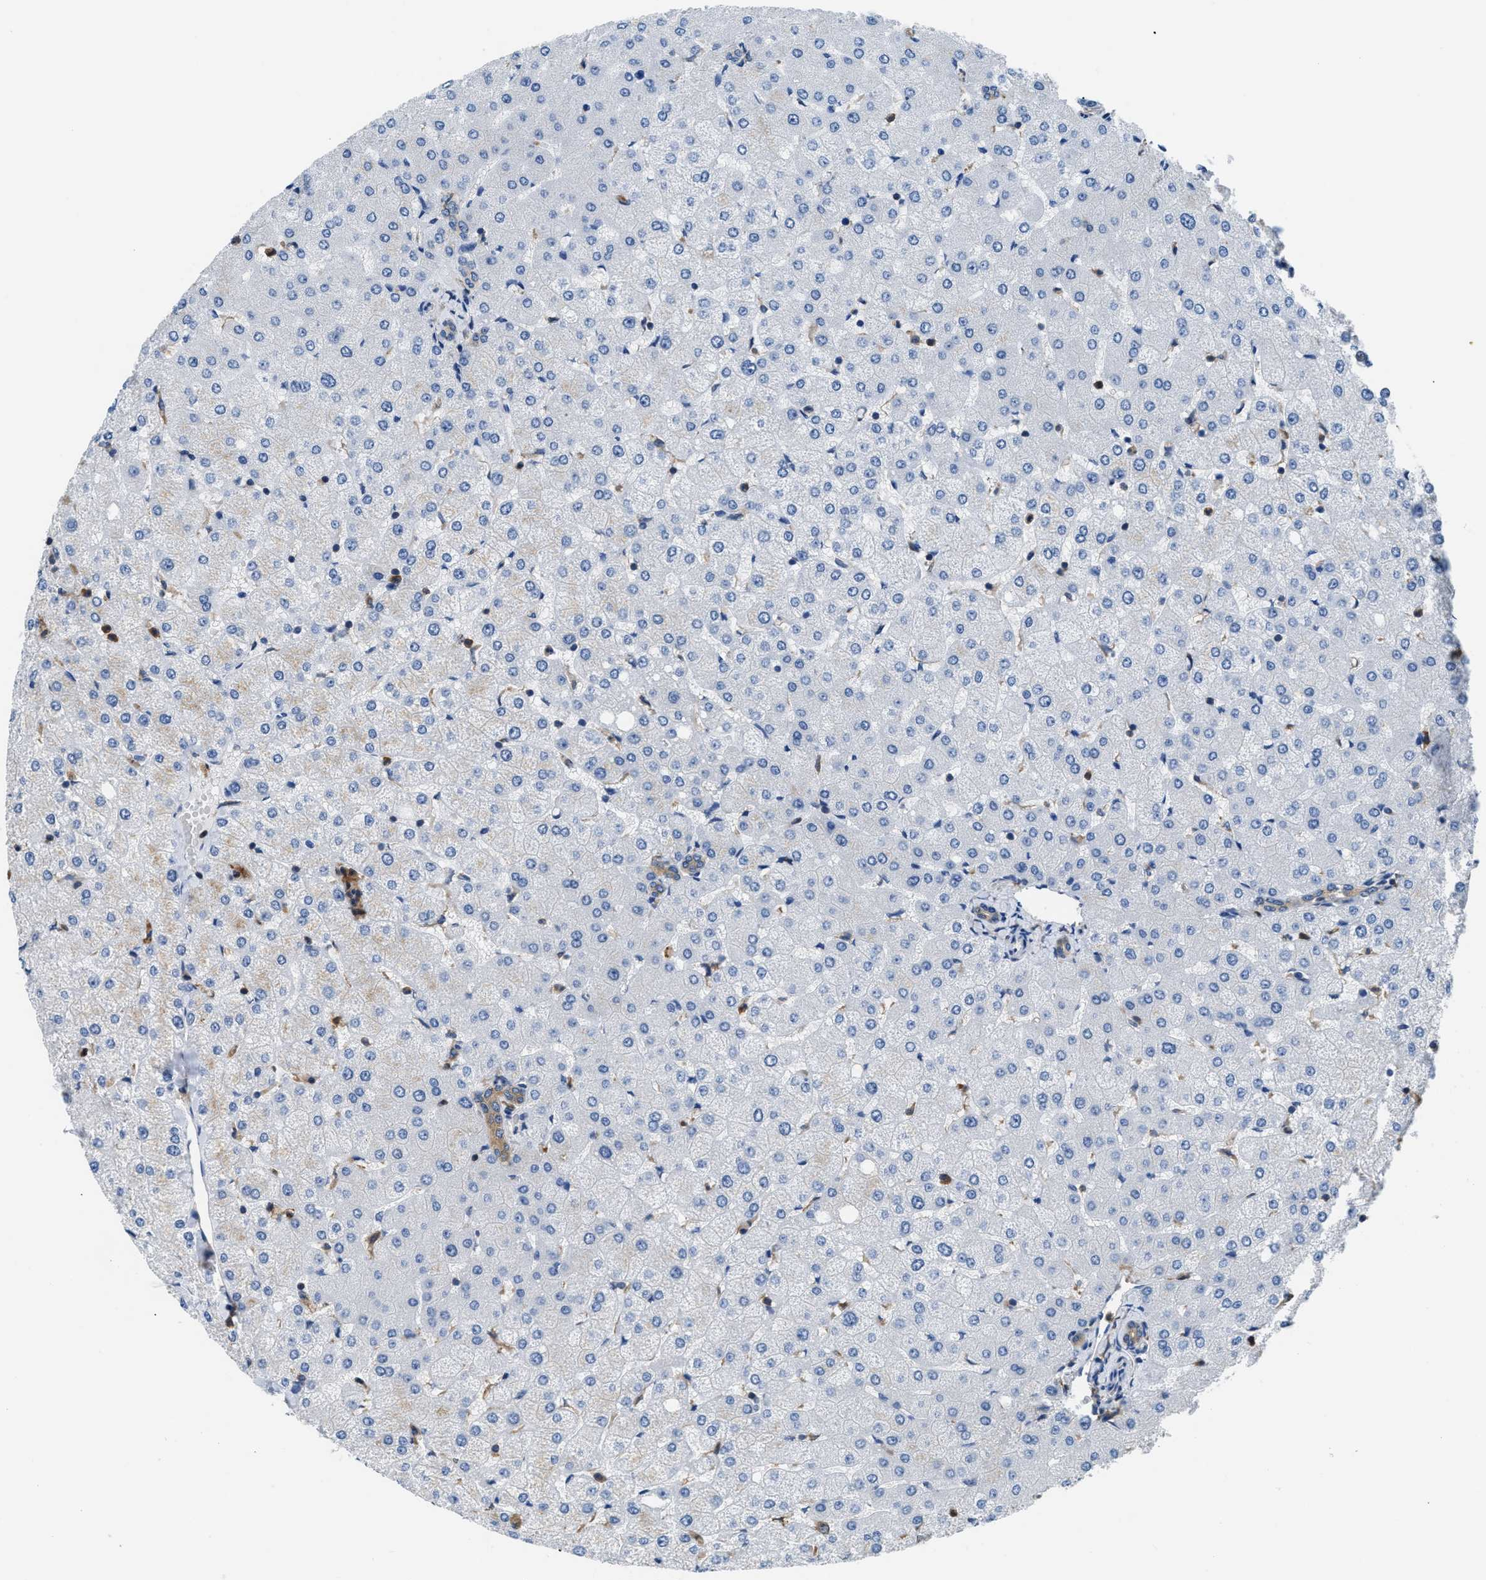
{"staining": {"intensity": "weak", "quantity": ">75%", "location": "cytoplasmic/membranous"}, "tissue": "liver", "cell_type": "Cholangiocytes", "image_type": "normal", "snomed": [{"axis": "morphology", "description": "Normal tissue, NOS"}, {"axis": "topography", "description": "Liver"}], "caption": "Protein positivity by immunohistochemistry (IHC) exhibits weak cytoplasmic/membranous staining in about >75% of cholangiocytes in unremarkable liver.", "gene": "PKM", "patient": {"sex": "female", "age": 54}}